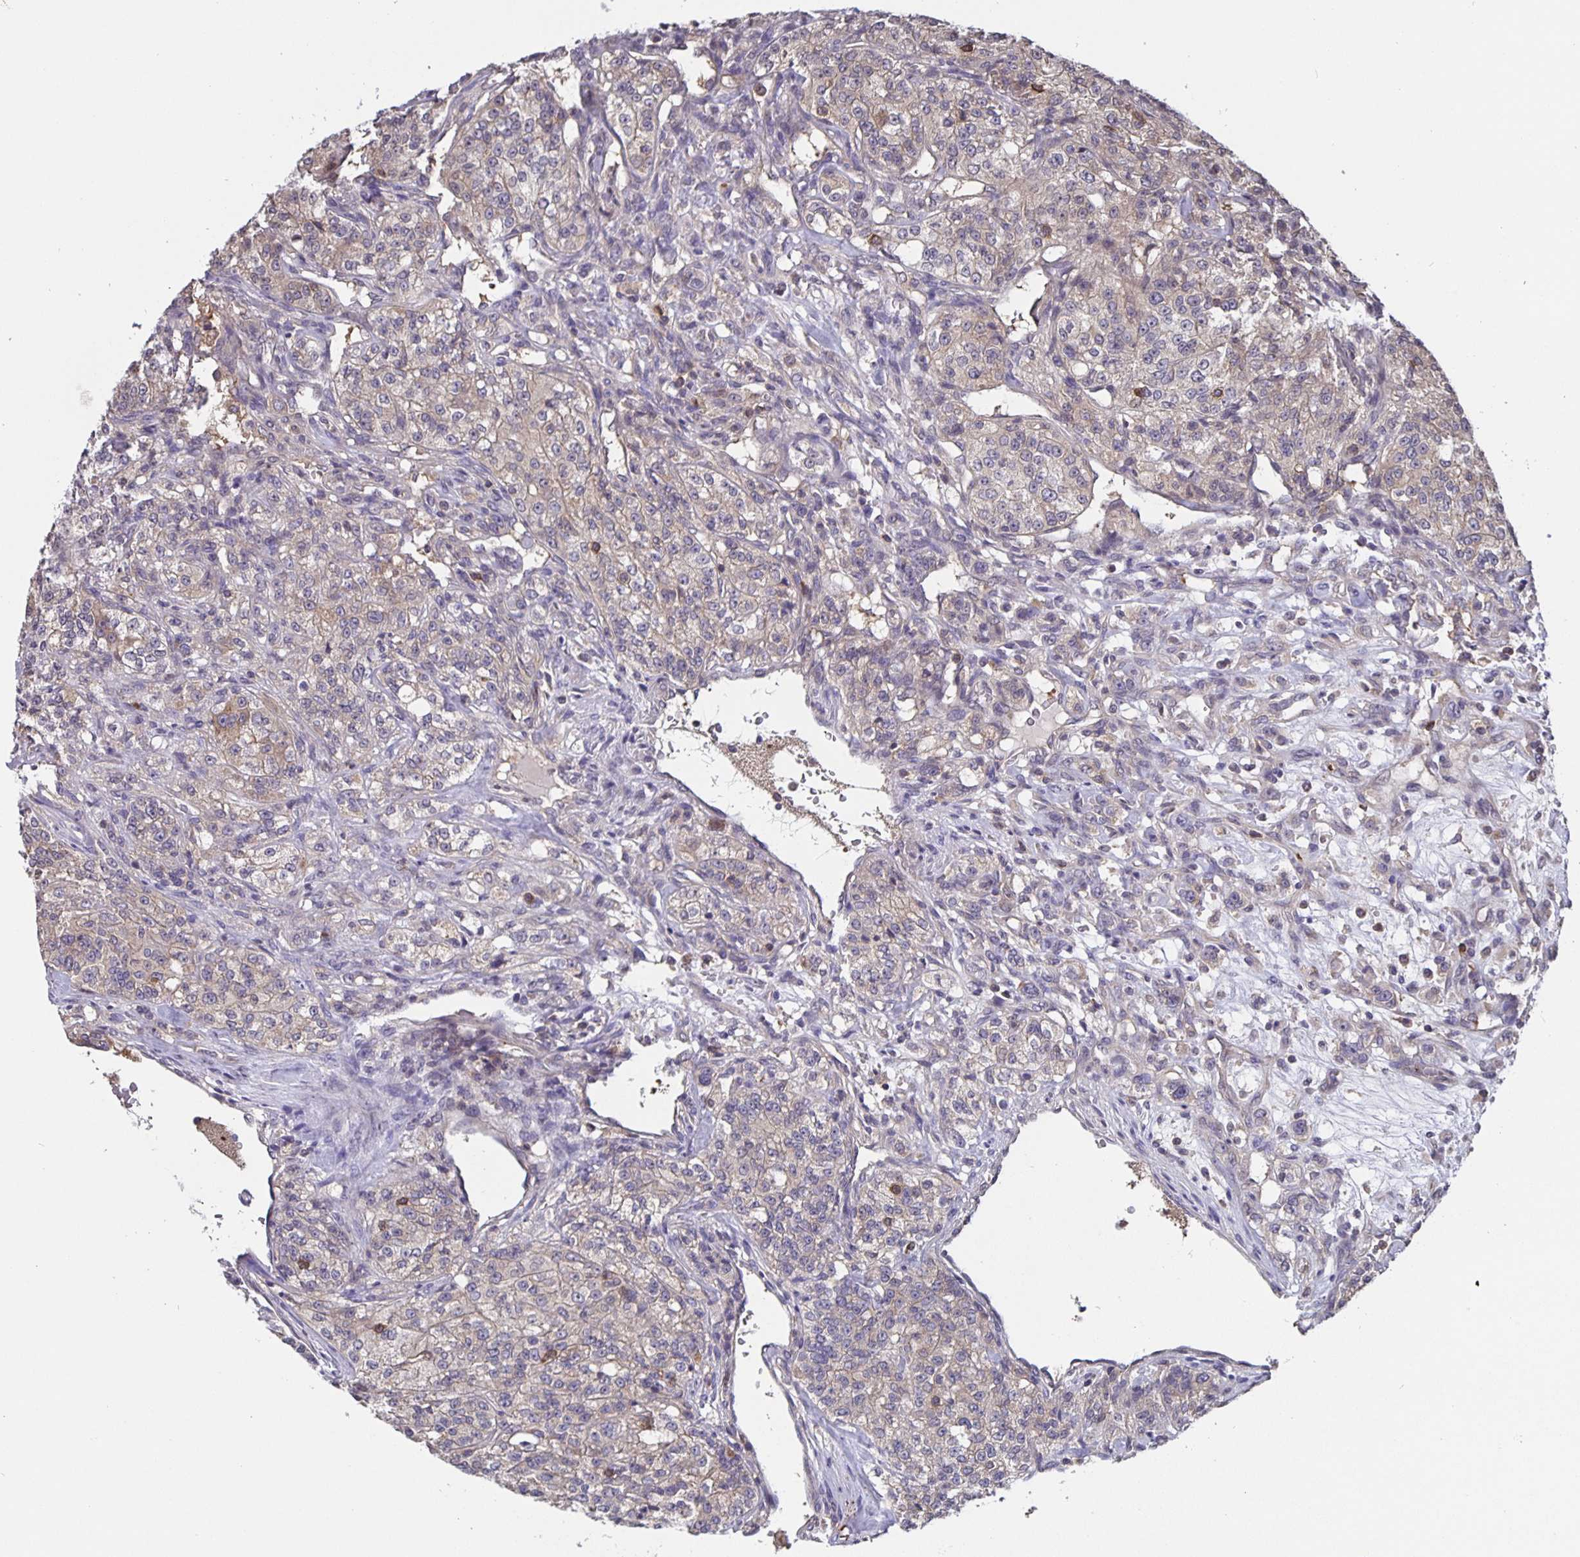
{"staining": {"intensity": "weak", "quantity": "25%-75%", "location": "cytoplasmic/membranous"}, "tissue": "renal cancer", "cell_type": "Tumor cells", "image_type": "cancer", "snomed": [{"axis": "morphology", "description": "Adenocarcinoma, NOS"}, {"axis": "topography", "description": "Kidney"}], "caption": "A low amount of weak cytoplasmic/membranous expression is present in about 25%-75% of tumor cells in renal adenocarcinoma tissue. The staining is performed using DAB brown chromogen to label protein expression. The nuclei are counter-stained blue using hematoxylin.", "gene": "FEM1C", "patient": {"sex": "female", "age": 63}}